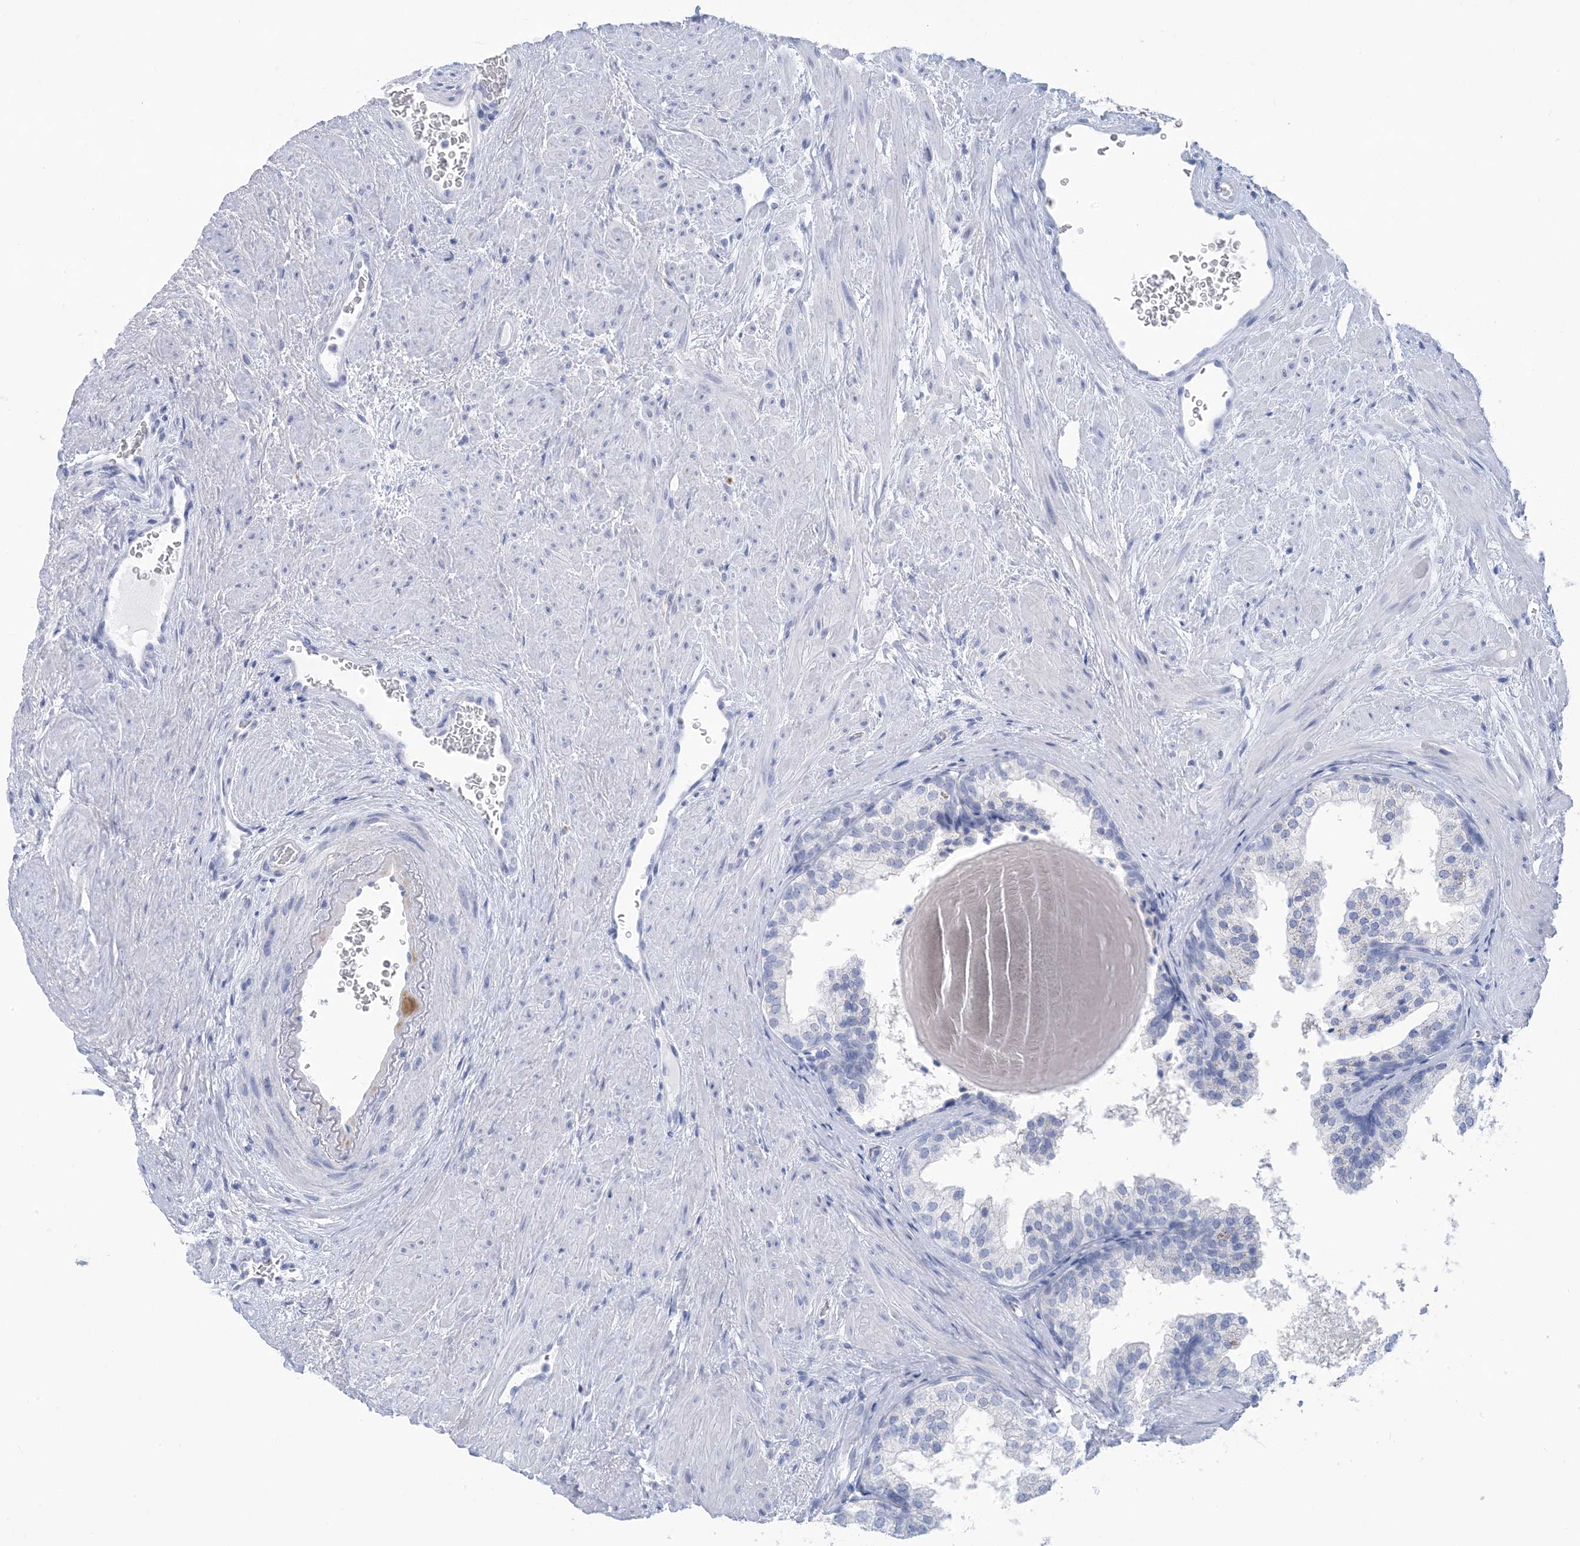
{"staining": {"intensity": "negative", "quantity": "none", "location": "none"}, "tissue": "prostate", "cell_type": "Glandular cells", "image_type": "normal", "snomed": [{"axis": "morphology", "description": "Normal tissue, NOS"}, {"axis": "topography", "description": "Prostate"}], "caption": "Immunohistochemistry (IHC) of benign human prostate demonstrates no positivity in glandular cells. (Immunohistochemistry (IHC), brightfield microscopy, high magnification).", "gene": "SH3YL1", "patient": {"sex": "male", "age": 48}}